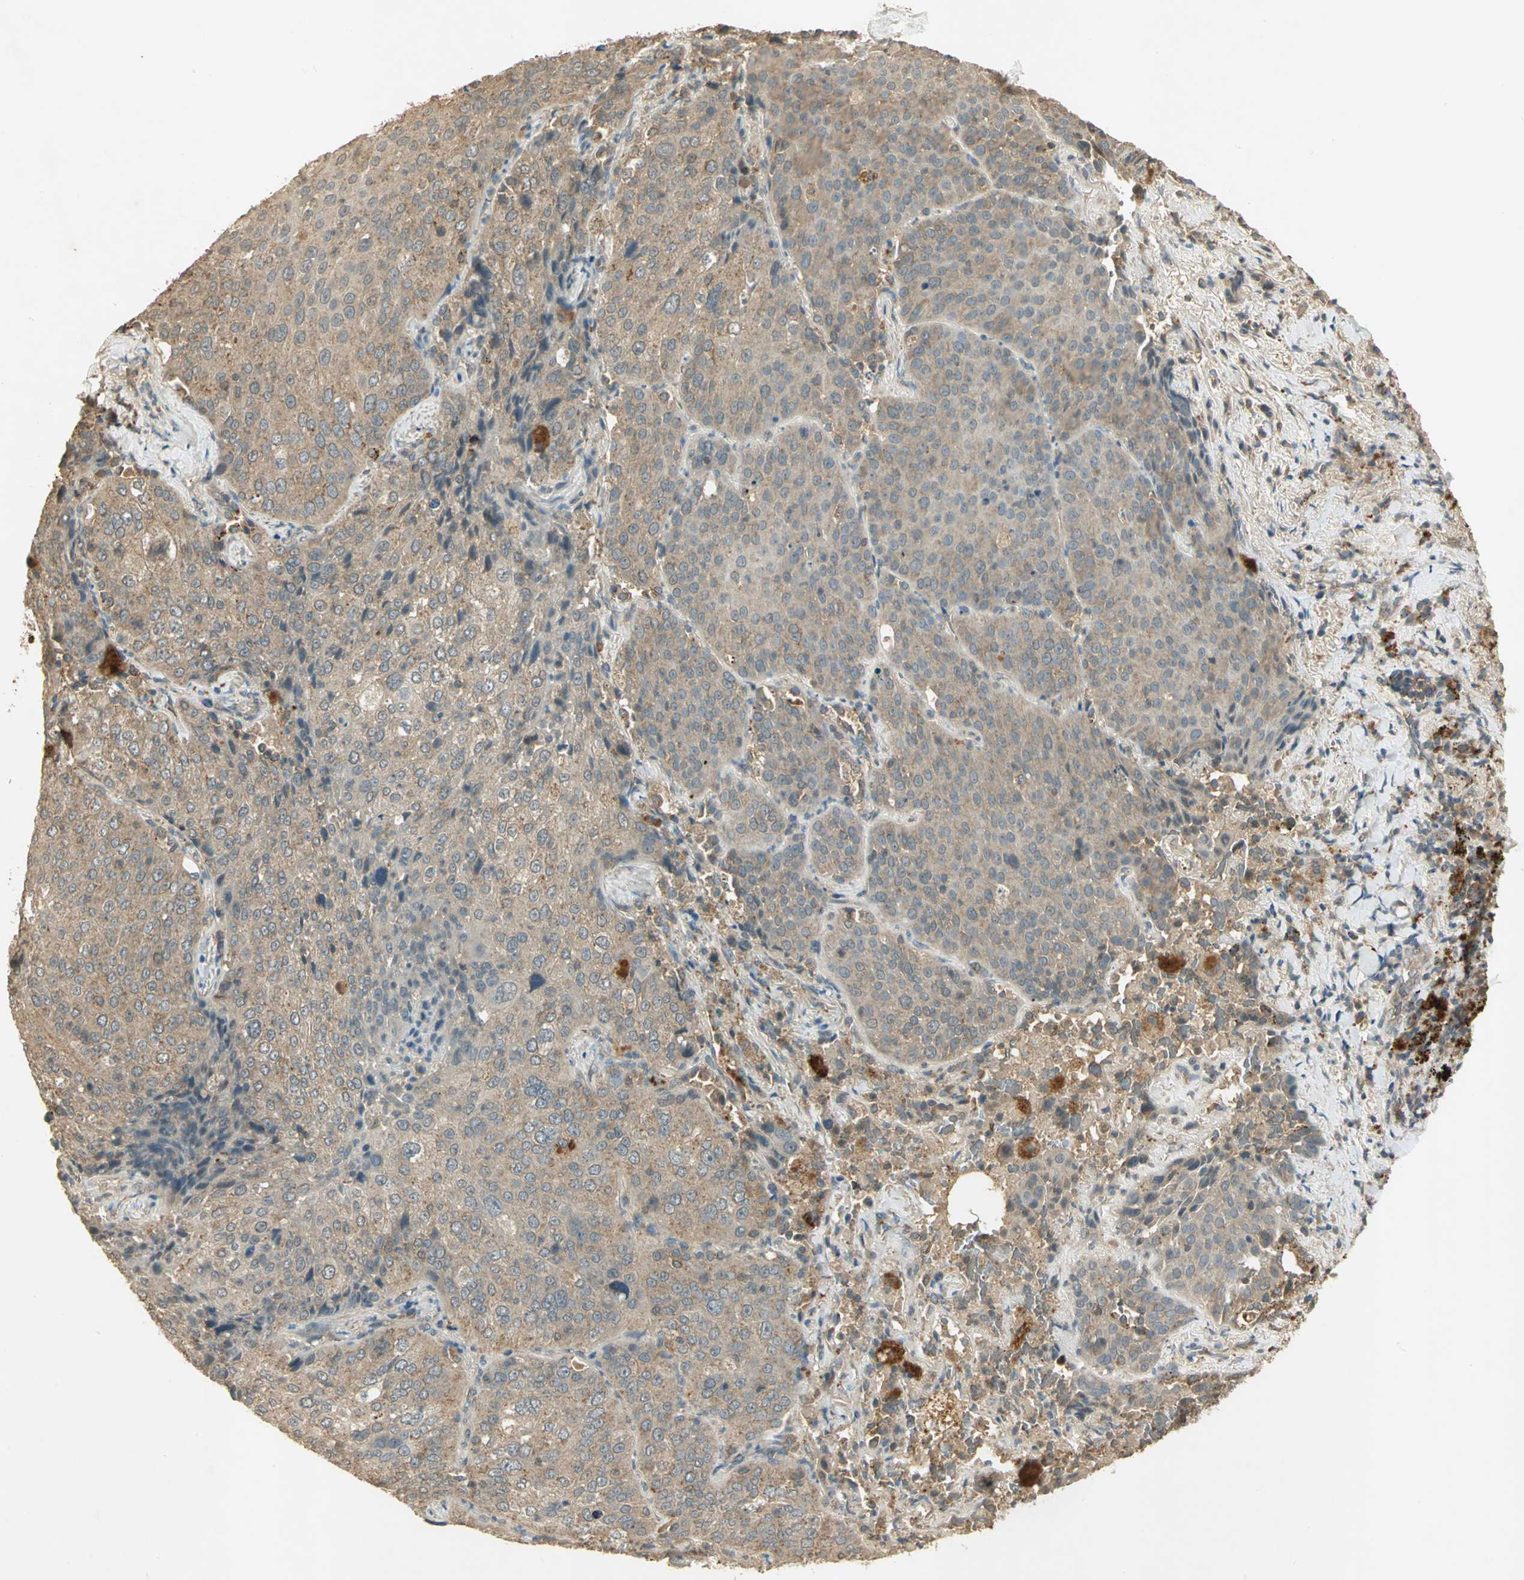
{"staining": {"intensity": "weak", "quantity": ">75%", "location": "cytoplasmic/membranous"}, "tissue": "lung cancer", "cell_type": "Tumor cells", "image_type": "cancer", "snomed": [{"axis": "morphology", "description": "Squamous cell carcinoma, NOS"}, {"axis": "topography", "description": "Lung"}], "caption": "This is an image of immunohistochemistry (IHC) staining of lung cancer, which shows weak staining in the cytoplasmic/membranous of tumor cells.", "gene": "KEAP1", "patient": {"sex": "male", "age": 54}}